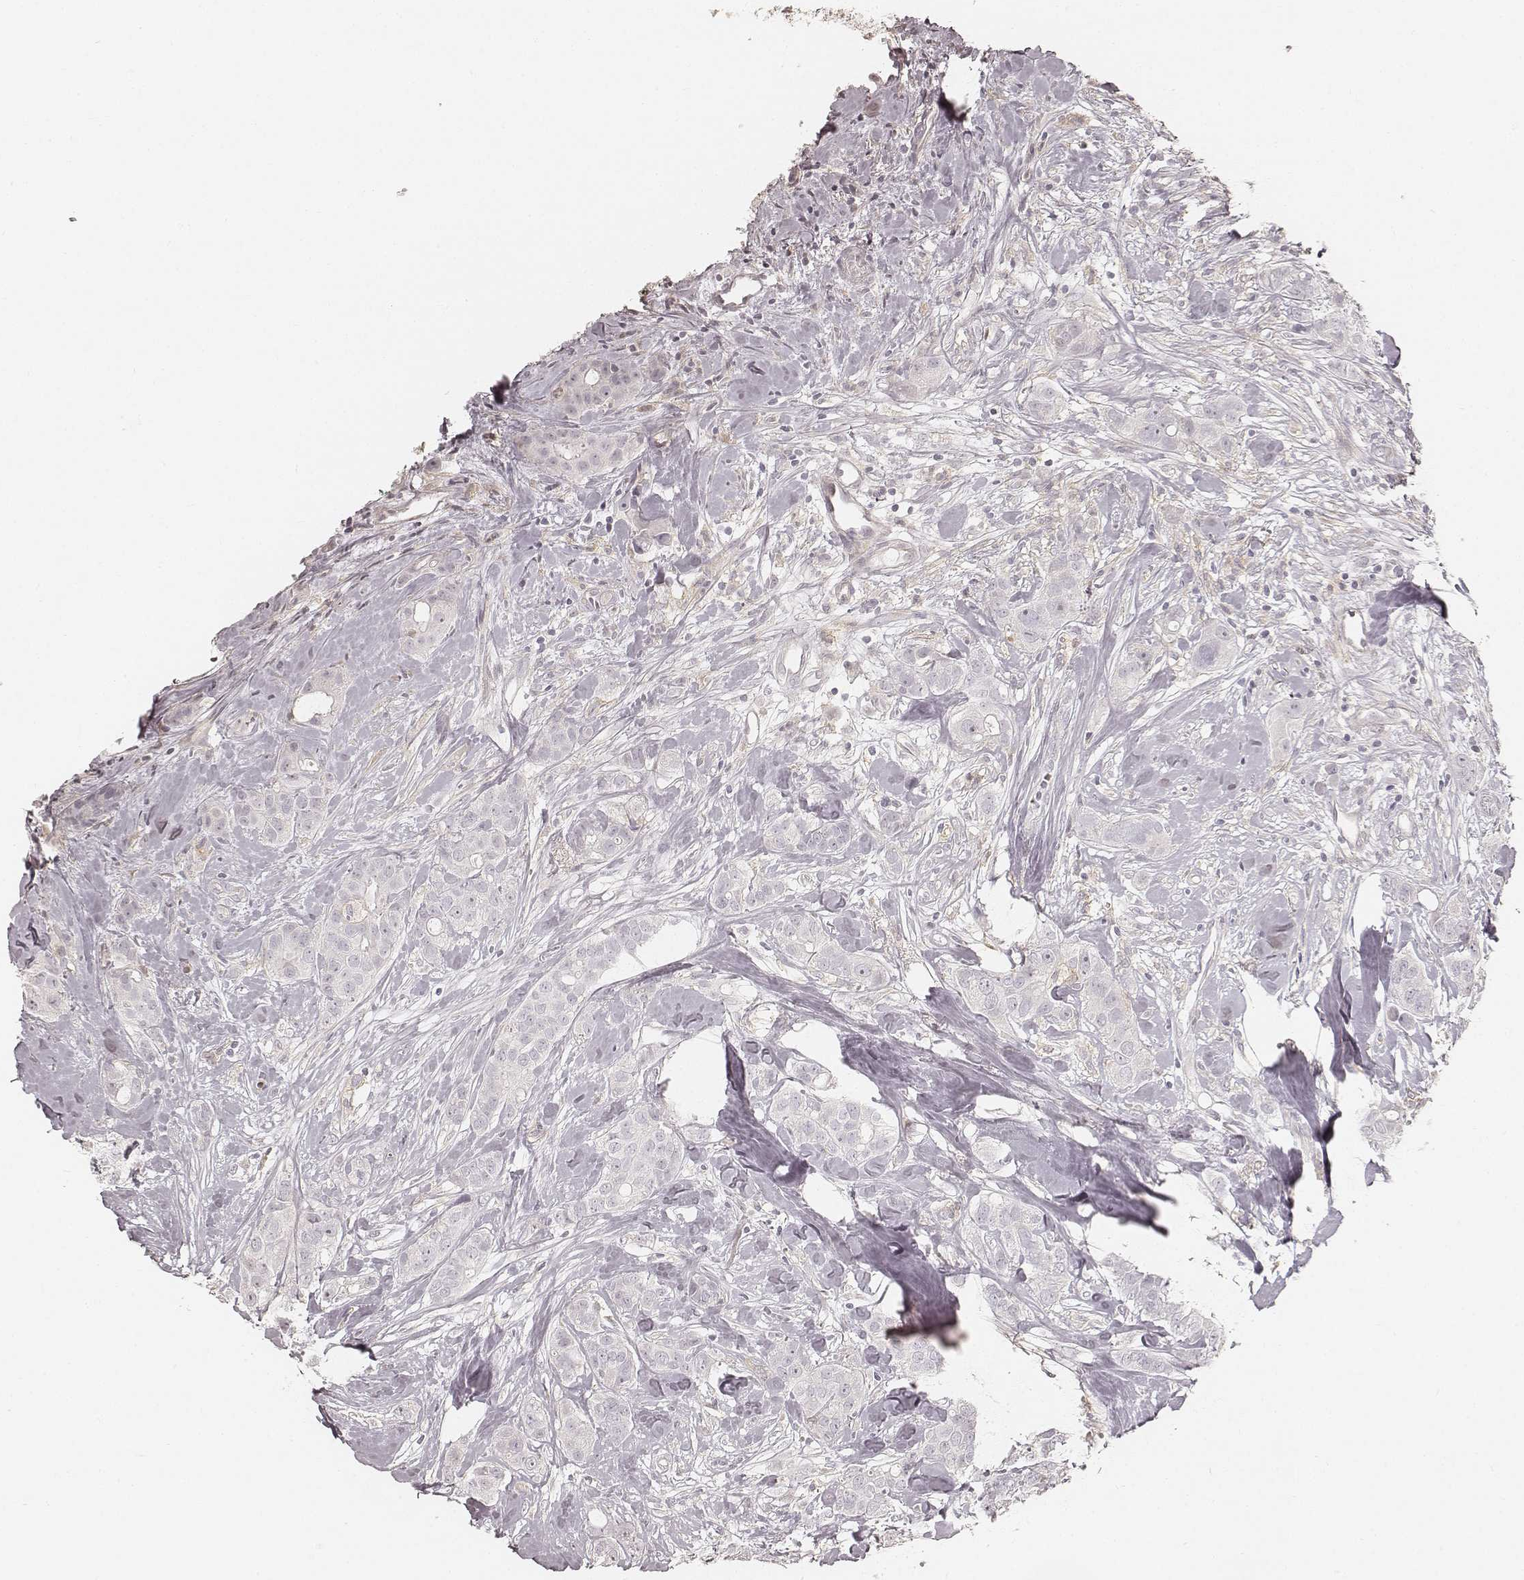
{"staining": {"intensity": "negative", "quantity": "none", "location": "none"}, "tissue": "breast cancer", "cell_type": "Tumor cells", "image_type": "cancer", "snomed": [{"axis": "morphology", "description": "Duct carcinoma"}, {"axis": "topography", "description": "Breast"}], "caption": "High magnification brightfield microscopy of intraductal carcinoma (breast) stained with DAB (3,3'-diaminobenzidine) (brown) and counterstained with hematoxylin (blue): tumor cells show no significant staining.", "gene": "FMNL2", "patient": {"sex": "female", "age": 43}}